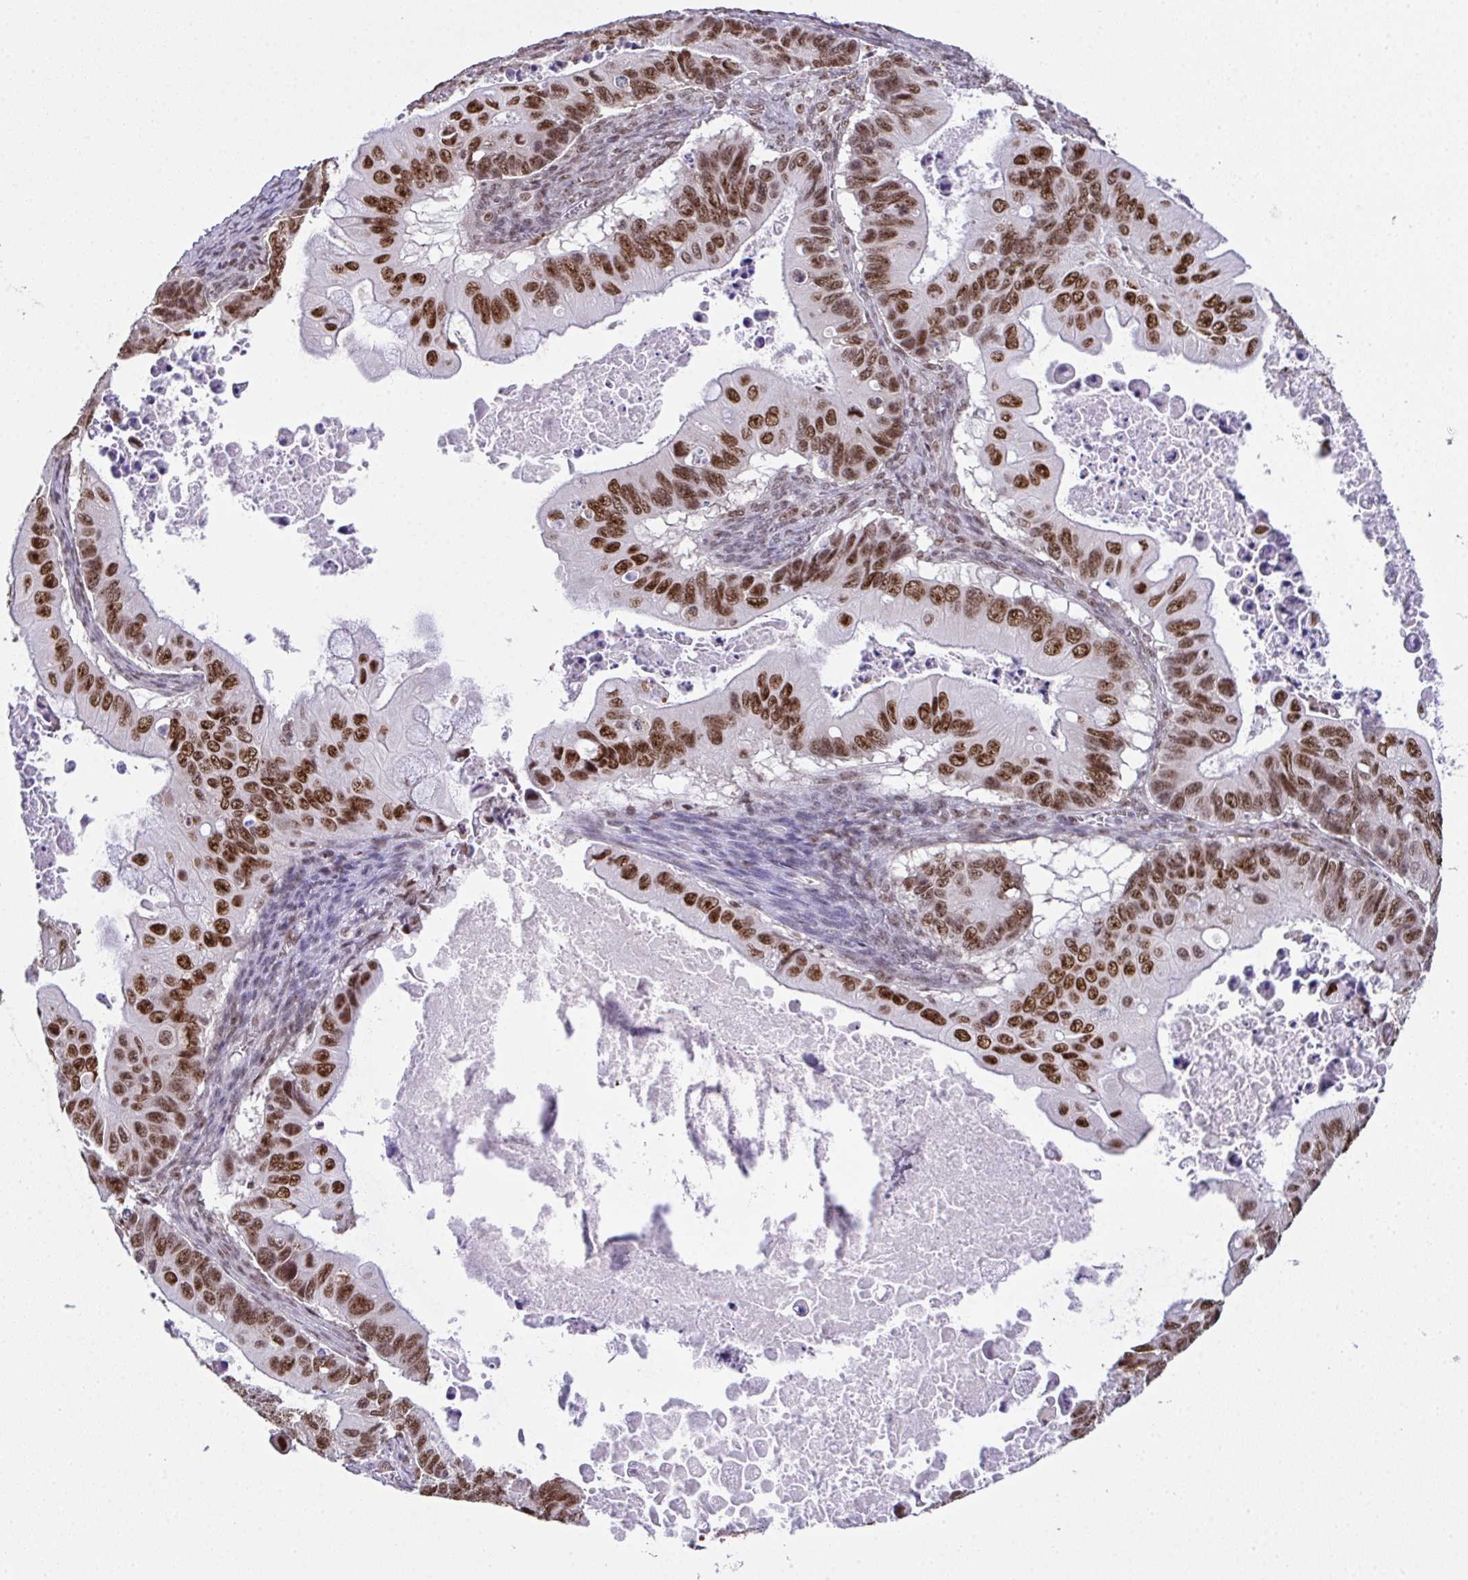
{"staining": {"intensity": "strong", "quantity": ">75%", "location": "nuclear"}, "tissue": "ovarian cancer", "cell_type": "Tumor cells", "image_type": "cancer", "snomed": [{"axis": "morphology", "description": "Cystadenocarcinoma, mucinous, NOS"}, {"axis": "topography", "description": "Ovary"}], "caption": "This is an image of immunohistochemistry (IHC) staining of ovarian mucinous cystadenocarcinoma, which shows strong staining in the nuclear of tumor cells.", "gene": "ZNF800", "patient": {"sex": "female", "age": 64}}